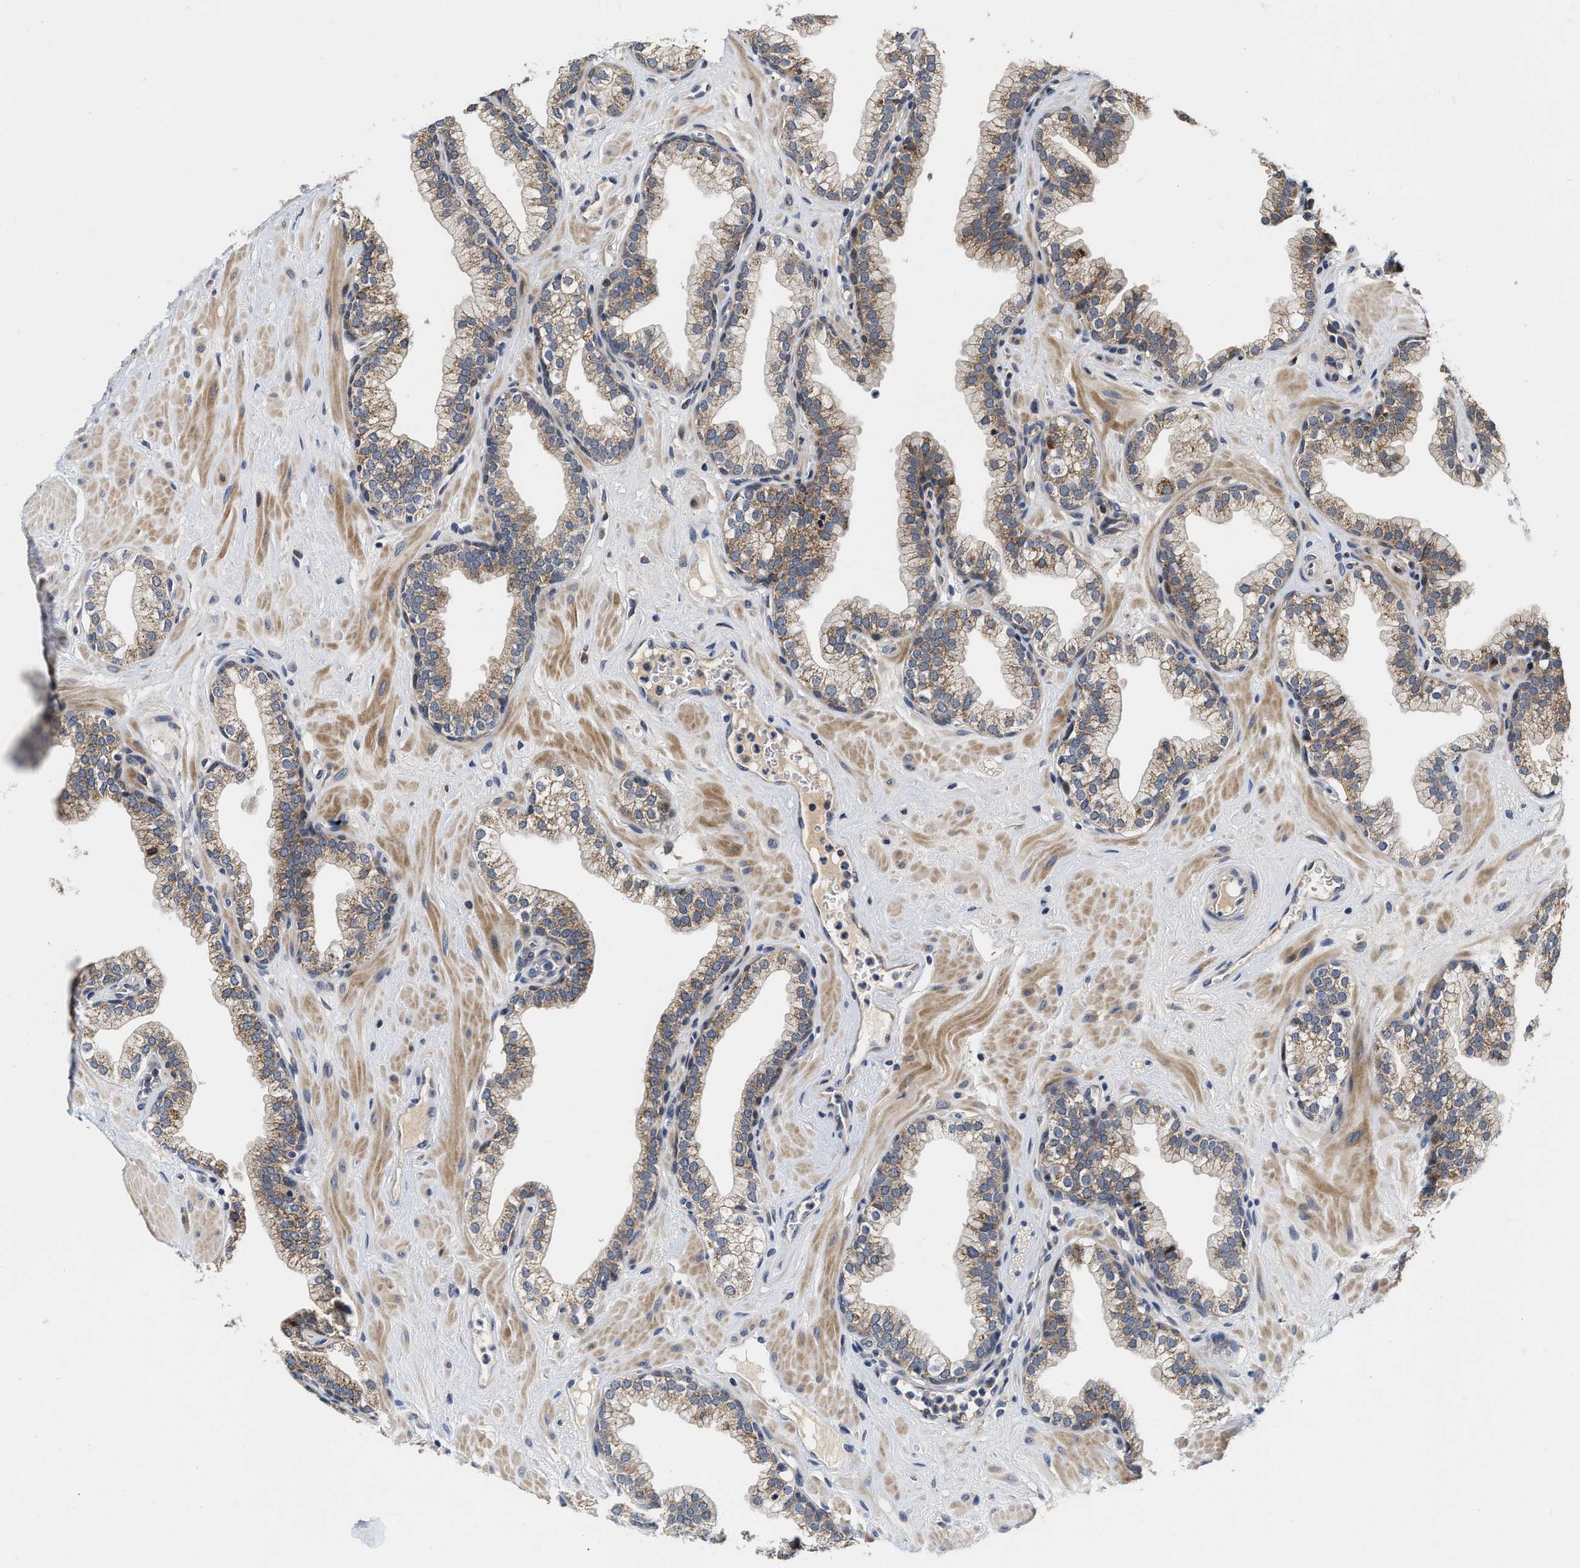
{"staining": {"intensity": "moderate", "quantity": "<25%", "location": "cytoplasmic/membranous"}, "tissue": "prostate", "cell_type": "Glandular cells", "image_type": "normal", "snomed": [{"axis": "morphology", "description": "Normal tissue, NOS"}, {"axis": "morphology", "description": "Urothelial carcinoma, Low grade"}, {"axis": "topography", "description": "Urinary bladder"}, {"axis": "topography", "description": "Prostate"}], "caption": "DAB immunohistochemical staining of normal human prostate displays moderate cytoplasmic/membranous protein positivity in about <25% of glandular cells.", "gene": "SCYL2", "patient": {"sex": "male", "age": 60}}